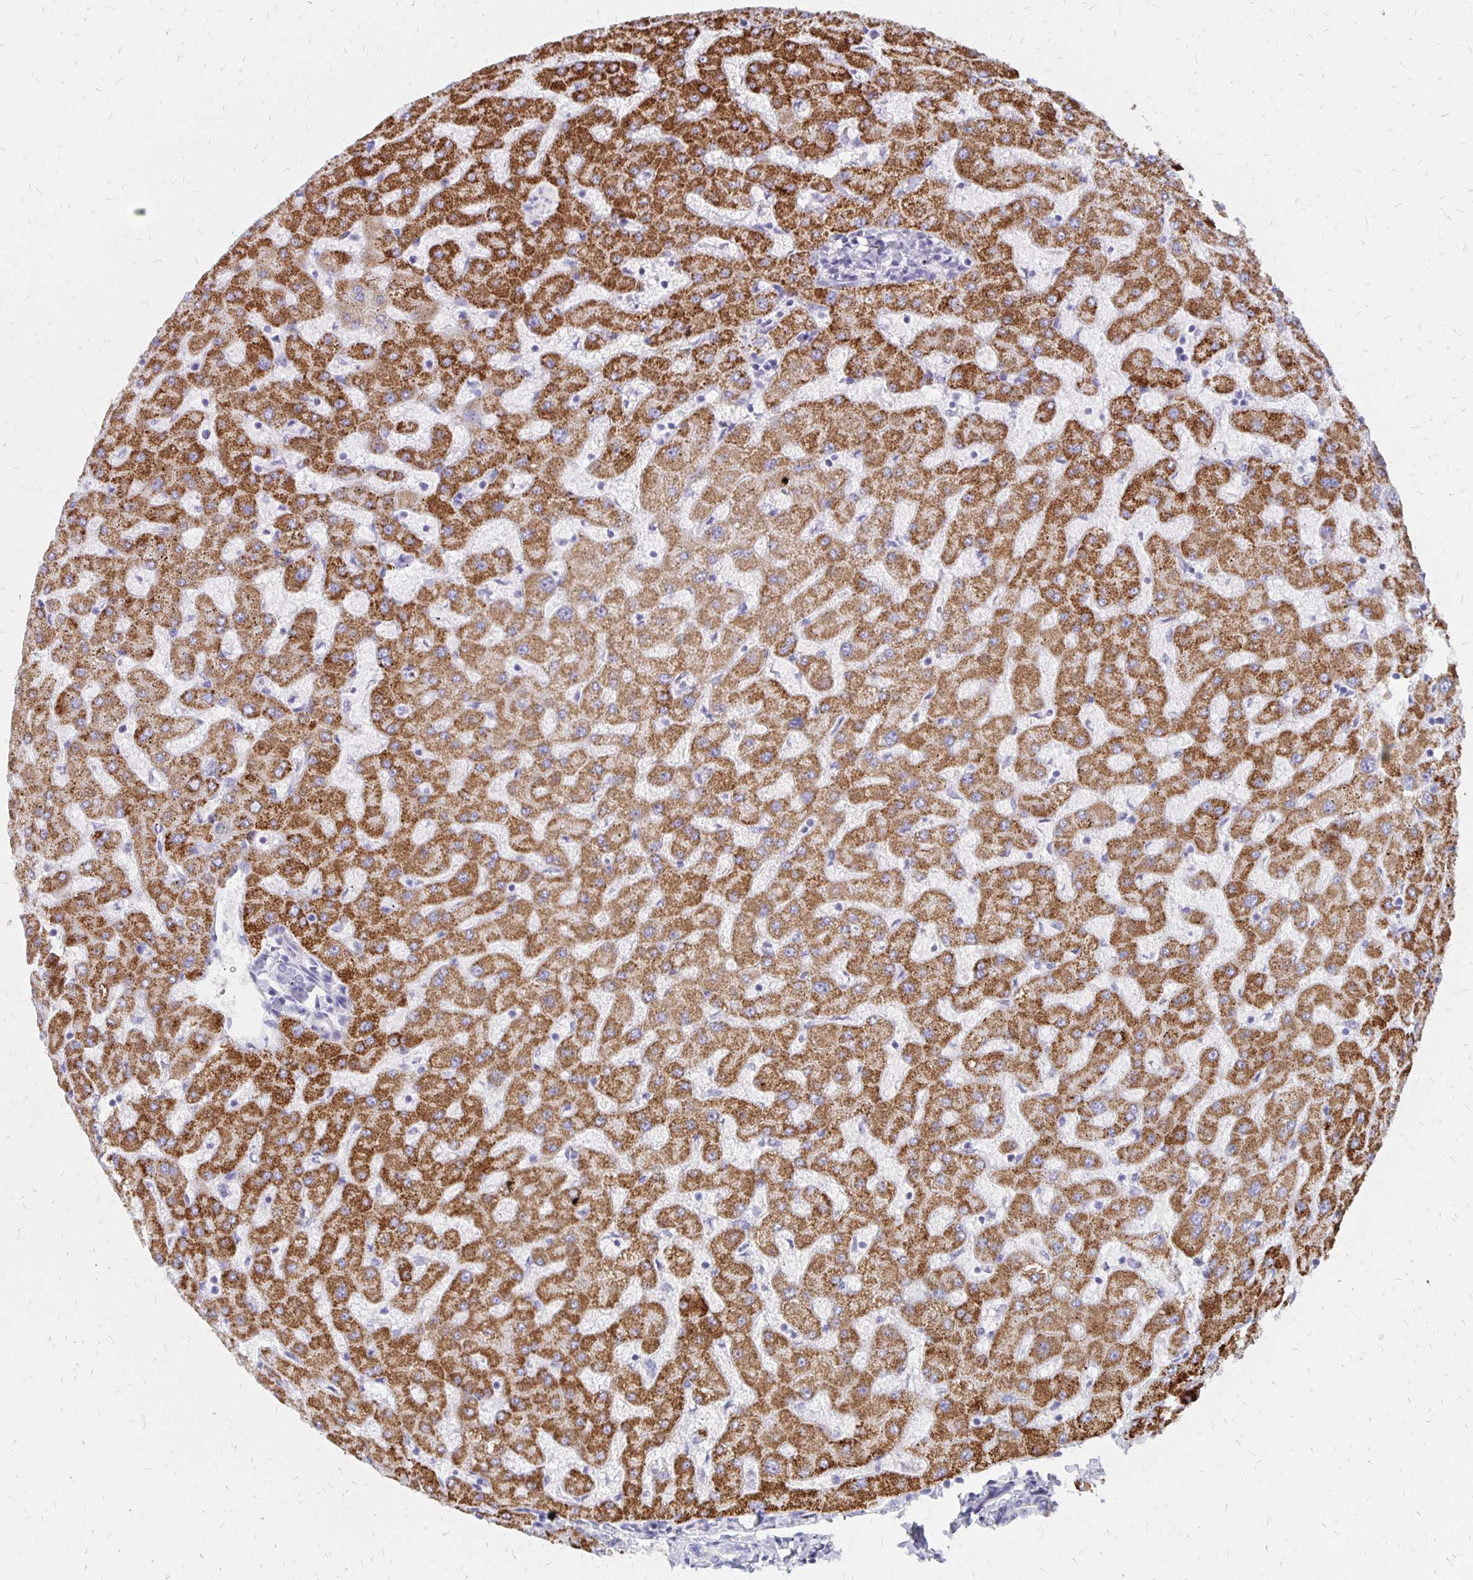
{"staining": {"intensity": "negative", "quantity": "none", "location": "none"}, "tissue": "liver", "cell_type": "Cholangiocytes", "image_type": "normal", "snomed": [{"axis": "morphology", "description": "Normal tissue, NOS"}, {"axis": "topography", "description": "Liver"}], "caption": "This micrograph is of normal liver stained with IHC to label a protein in brown with the nuclei are counter-stained blue. There is no expression in cholangiocytes.", "gene": "ATOSB", "patient": {"sex": "female", "age": 63}}